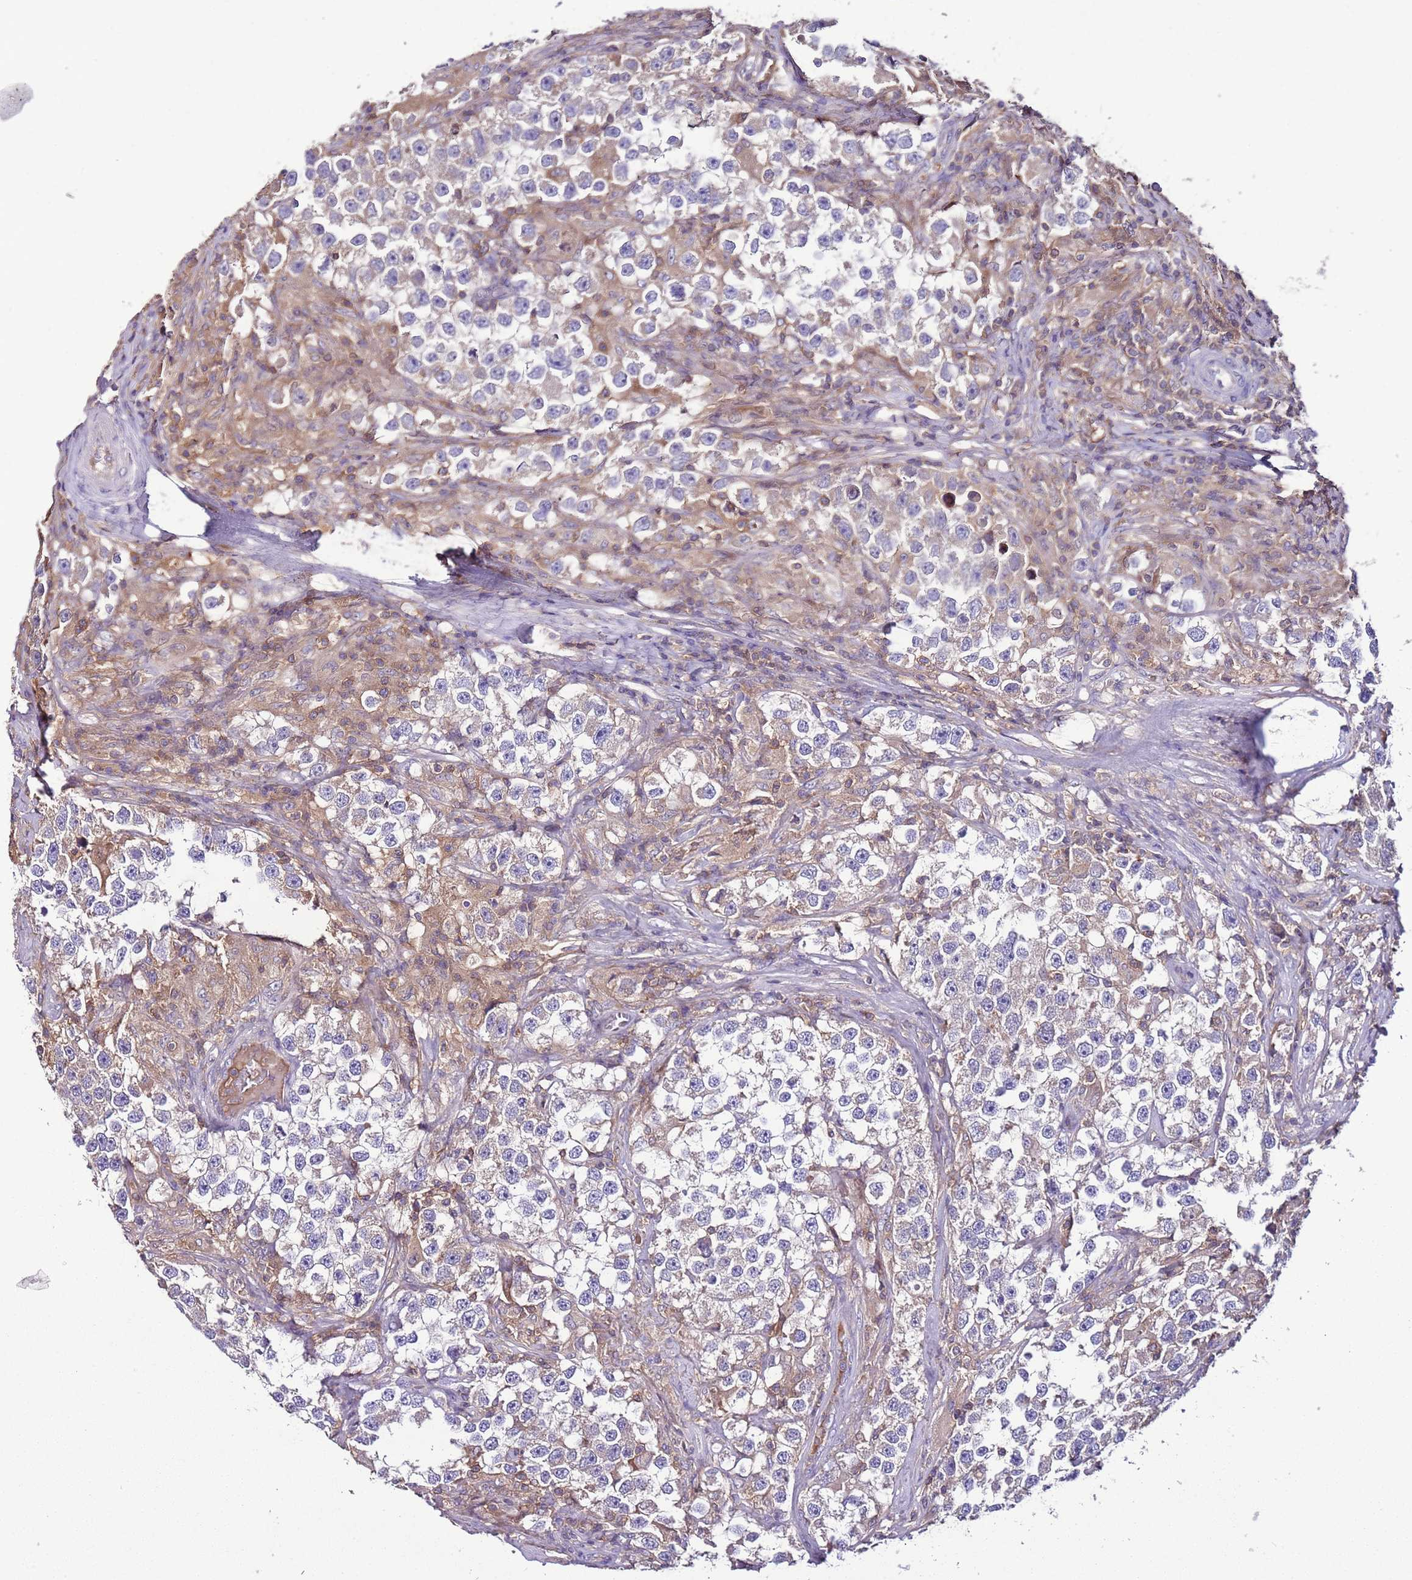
{"staining": {"intensity": "negative", "quantity": "none", "location": "none"}, "tissue": "testis cancer", "cell_type": "Tumor cells", "image_type": "cancer", "snomed": [{"axis": "morphology", "description": "Seminoma, NOS"}, {"axis": "topography", "description": "Testis"}], "caption": "A high-resolution micrograph shows immunohistochemistry (IHC) staining of testis cancer (seminoma), which demonstrates no significant staining in tumor cells.", "gene": "IGIP", "patient": {"sex": "male", "age": 46}}